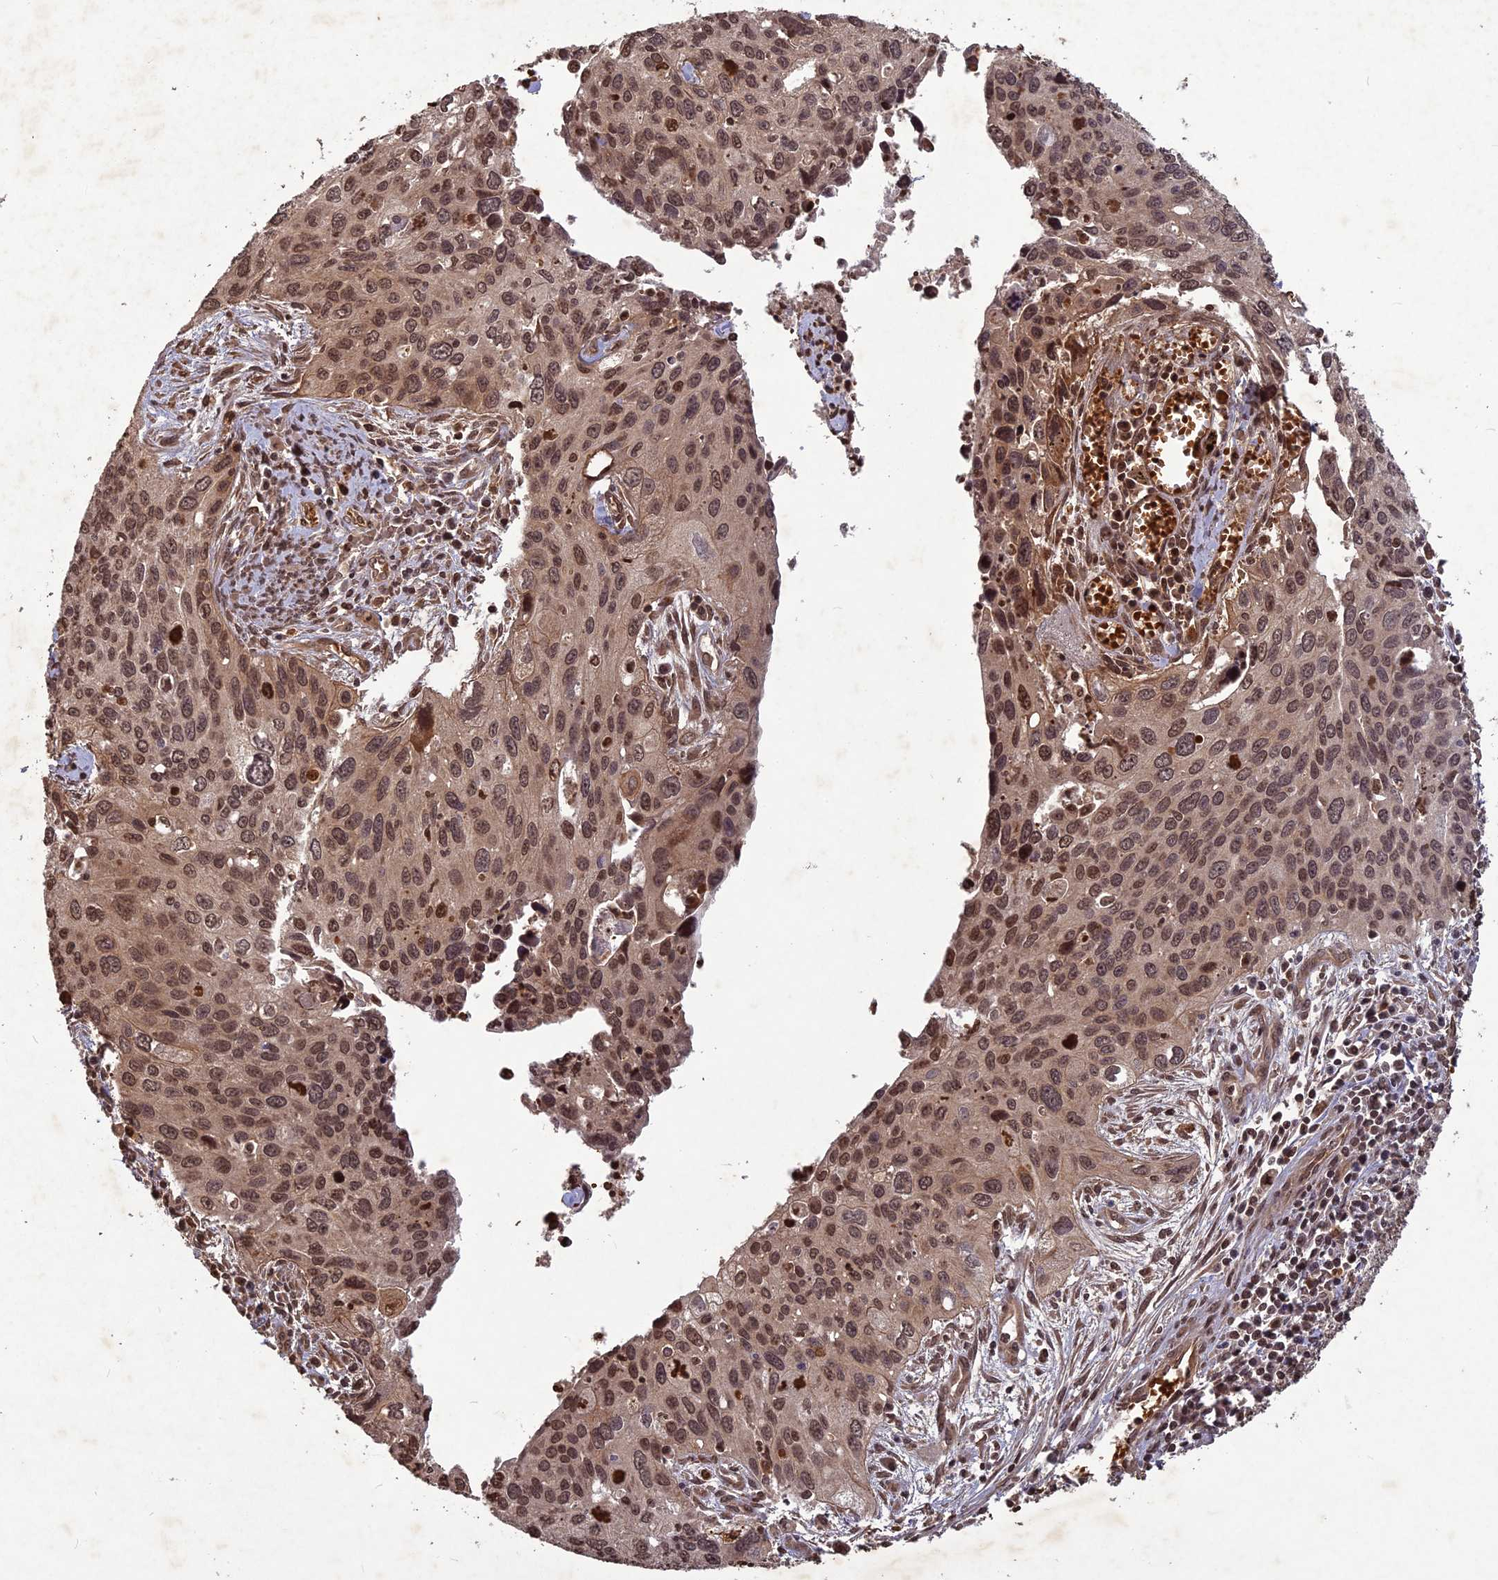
{"staining": {"intensity": "moderate", "quantity": ">75%", "location": "nuclear"}, "tissue": "cervical cancer", "cell_type": "Tumor cells", "image_type": "cancer", "snomed": [{"axis": "morphology", "description": "Squamous cell carcinoma, NOS"}, {"axis": "topography", "description": "Cervix"}], "caption": "Squamous cell carcinoma (cervical) stained for a protein (brown) shows moderate nuclear positive staining in approximately >75% of tumor cells.", "gene": "SRMS", "patient": {"sex": "female", "age": 55}}